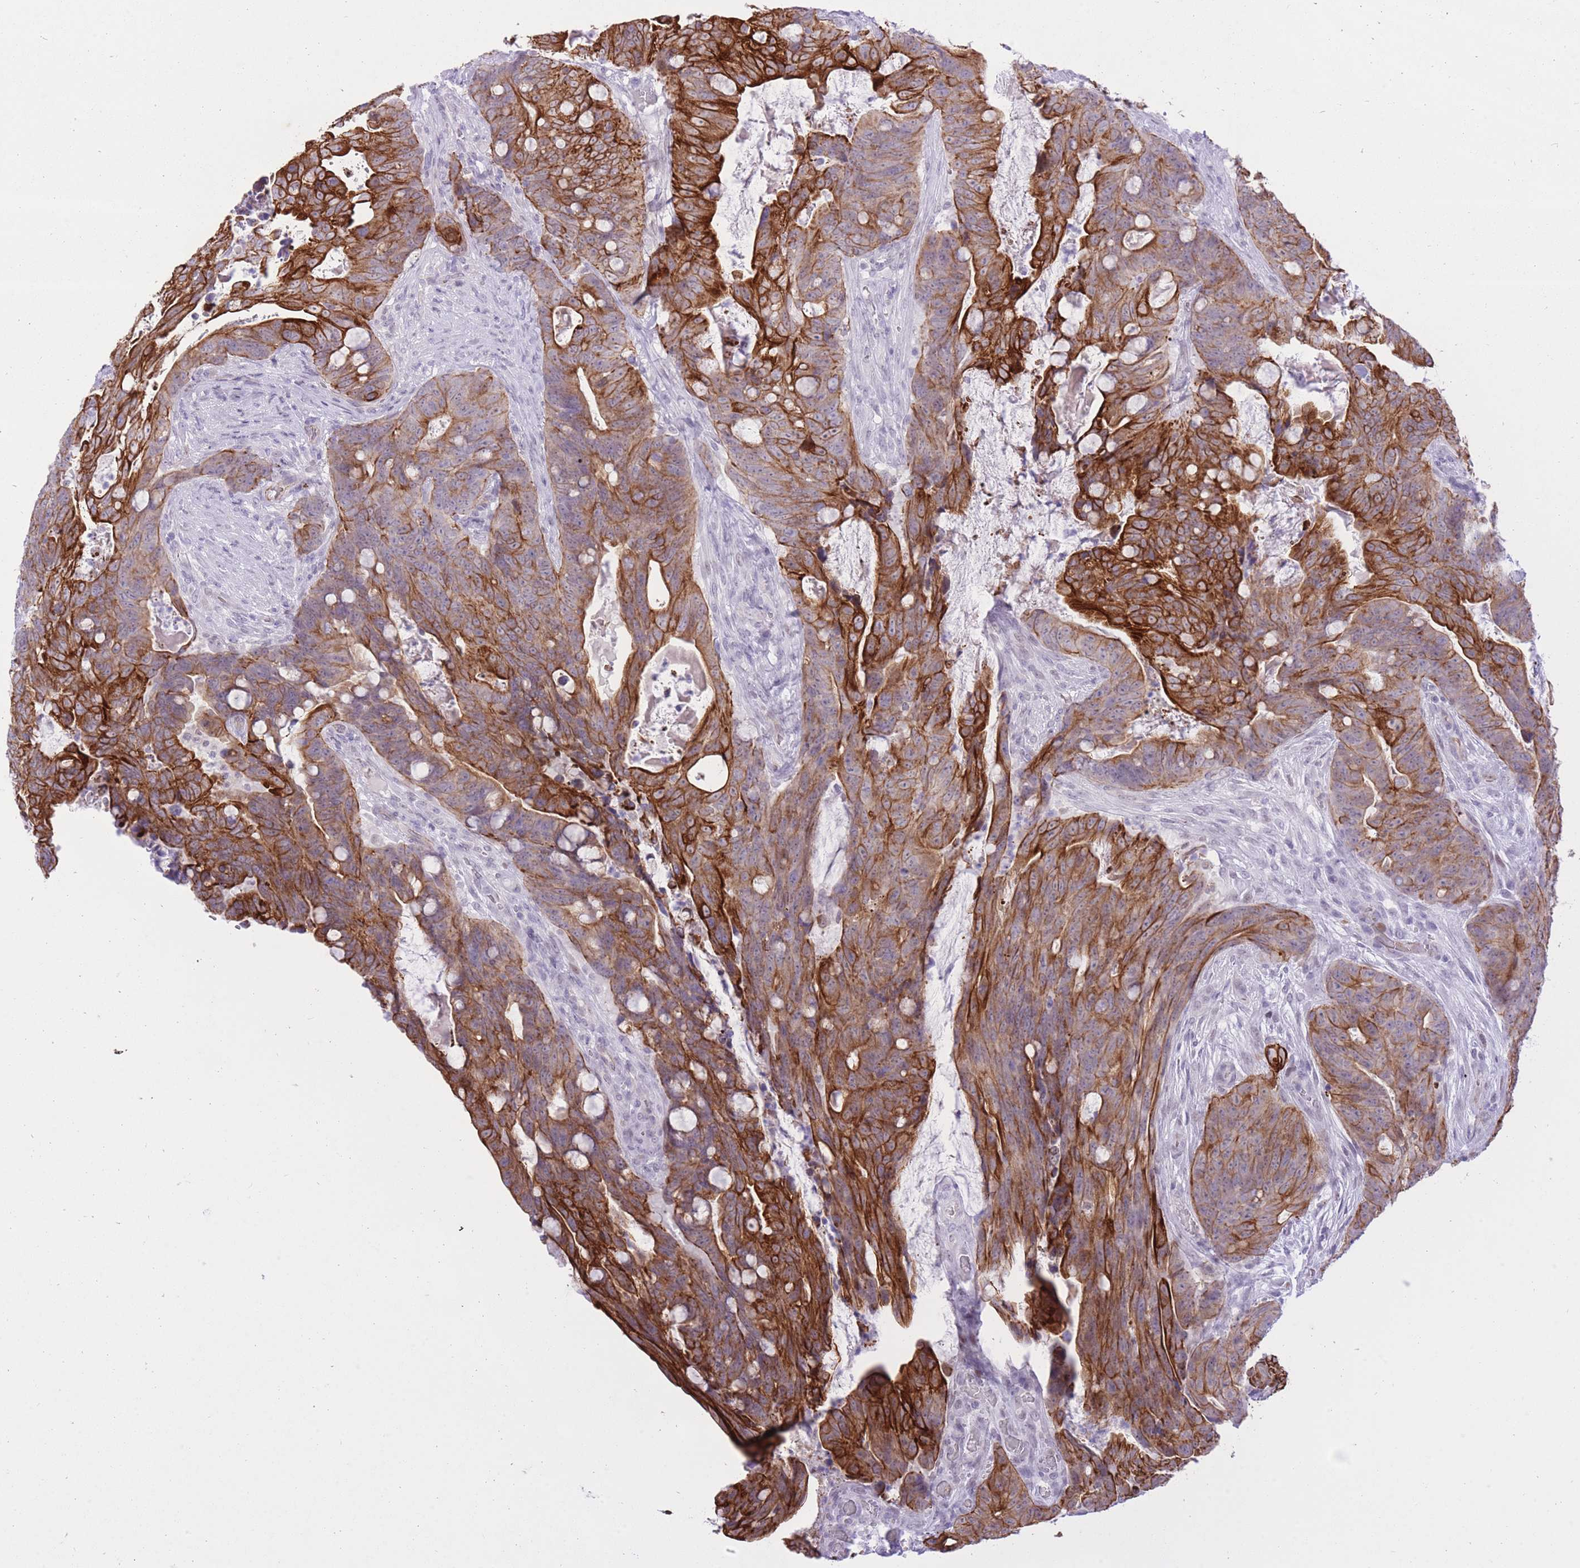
{"staining": {"intensity": "strong", "quantity": ">75%", "location": "cytoplasmic/membranous"}, "tissue": "colorectal cancer", "cell_type": "Tumor cells", "image_type": "cancer", "snomed": [{"axis": "morphology", "description": "Adenocarcinoma, NOS"}, {"axis": "topography", "description": "Colon"}], "caption": "An immunohistochemistry micrograph of tumor tissue is shown. Protein staining in brown labels strong cytoplasmic/membranous positivity in colorectal adenocarcinoma within tumor cells.", "gene": "MEIS3", "patient": {"sex": "female", "age": 82}}